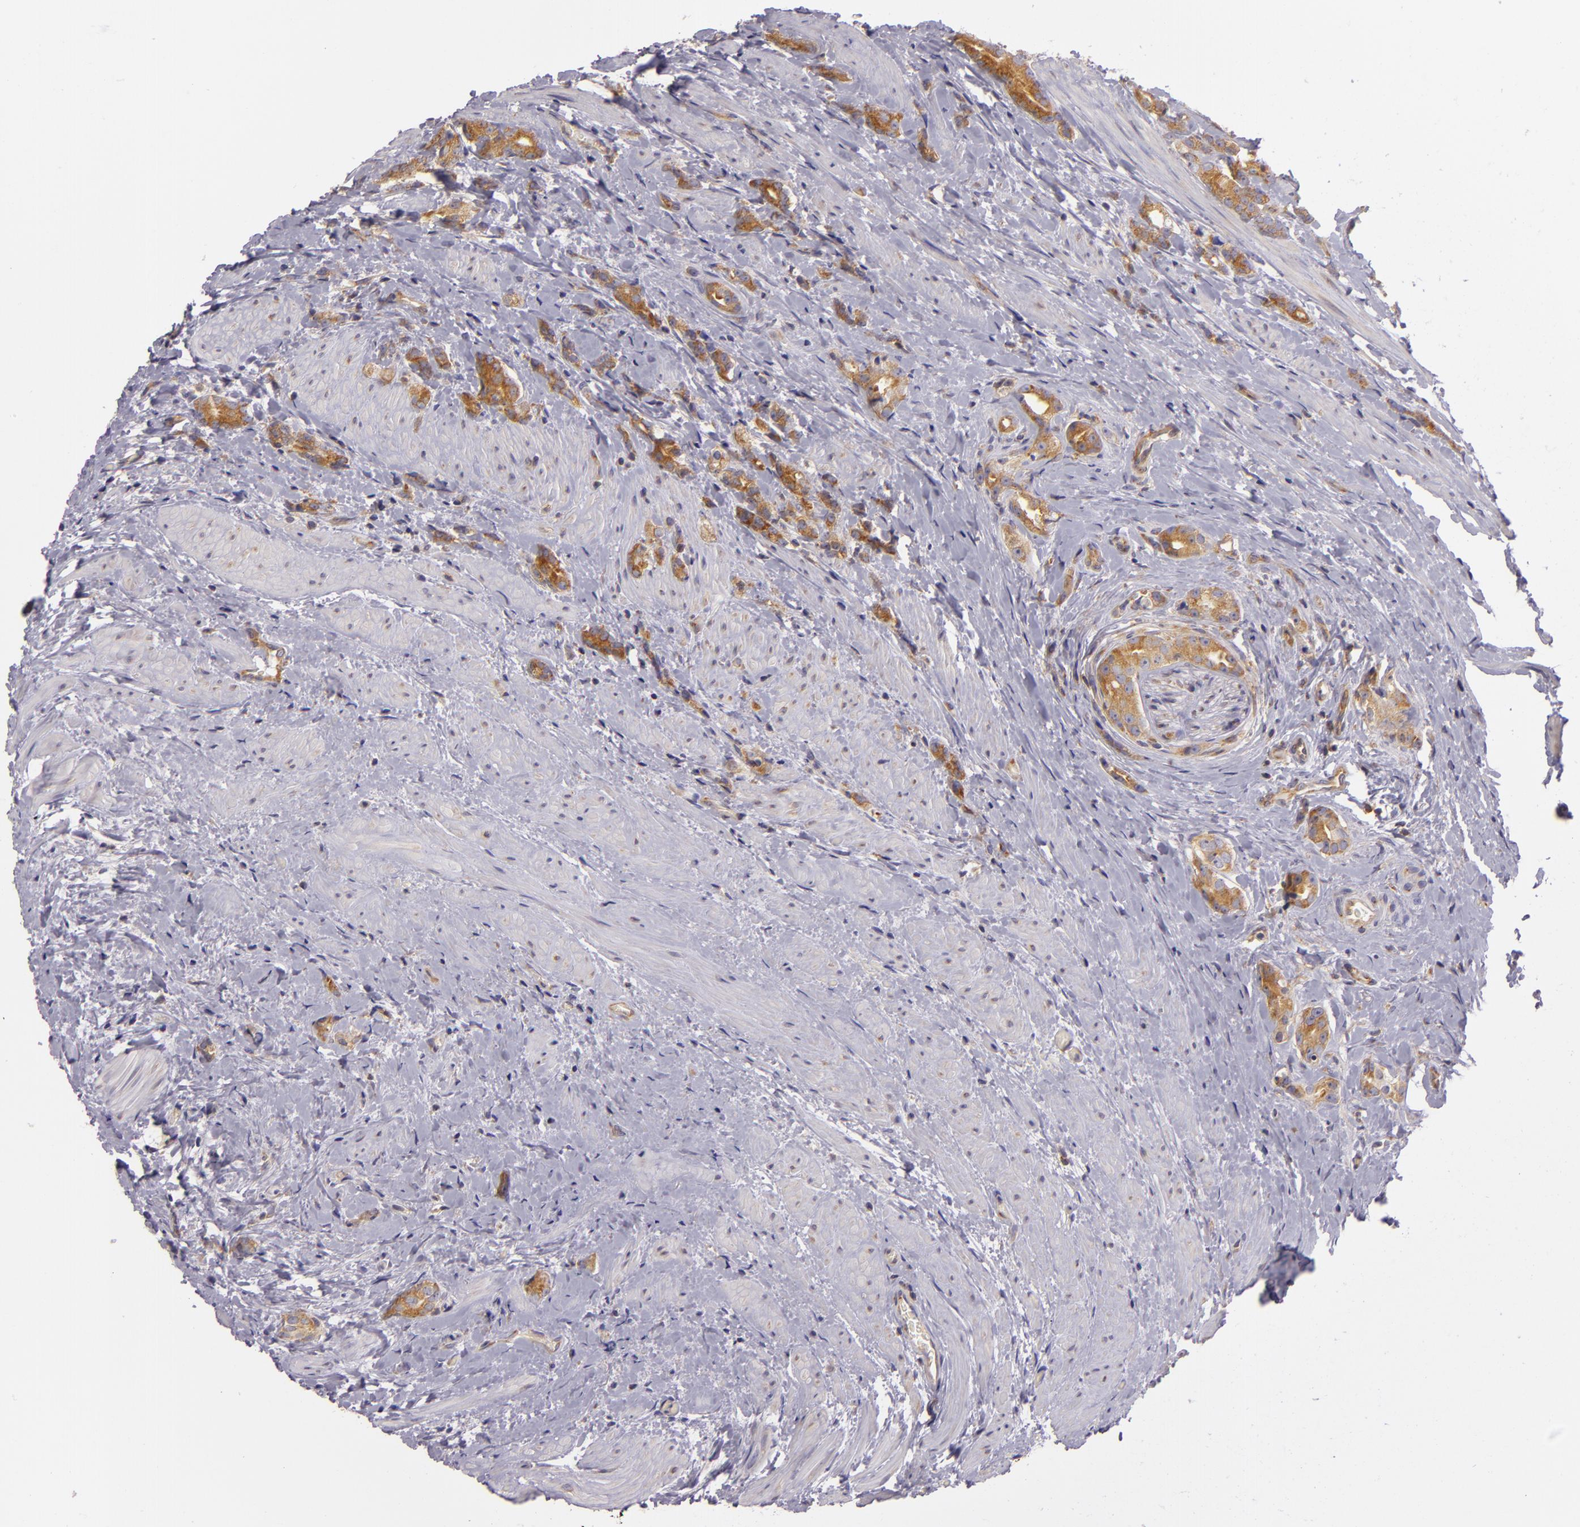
{"staining": {"intensity": "moderate", "quantity": "25%-75%", "location": "cytoplasmic/membranous"}, "tissue": "prostate cancer", "cell_type": "Tumor cells", "image_type": "cancer", "snomed": [{"axis": "morphology", "description": "Adenocarcinoma, Medium grade"}, {"axis": "topography", "description": "Prostate"}], "caption": "Immunohistochemistry micrograph of prostate adenocarcinoma (medium-grade) stained for a protein (brown), which displays medium levels of moderate cytoplasmic/membranous staining in approximately 25%-75% of tumor cells.", "gene": "UPF3B", "patient": {"sex": "male", "age": 59}}